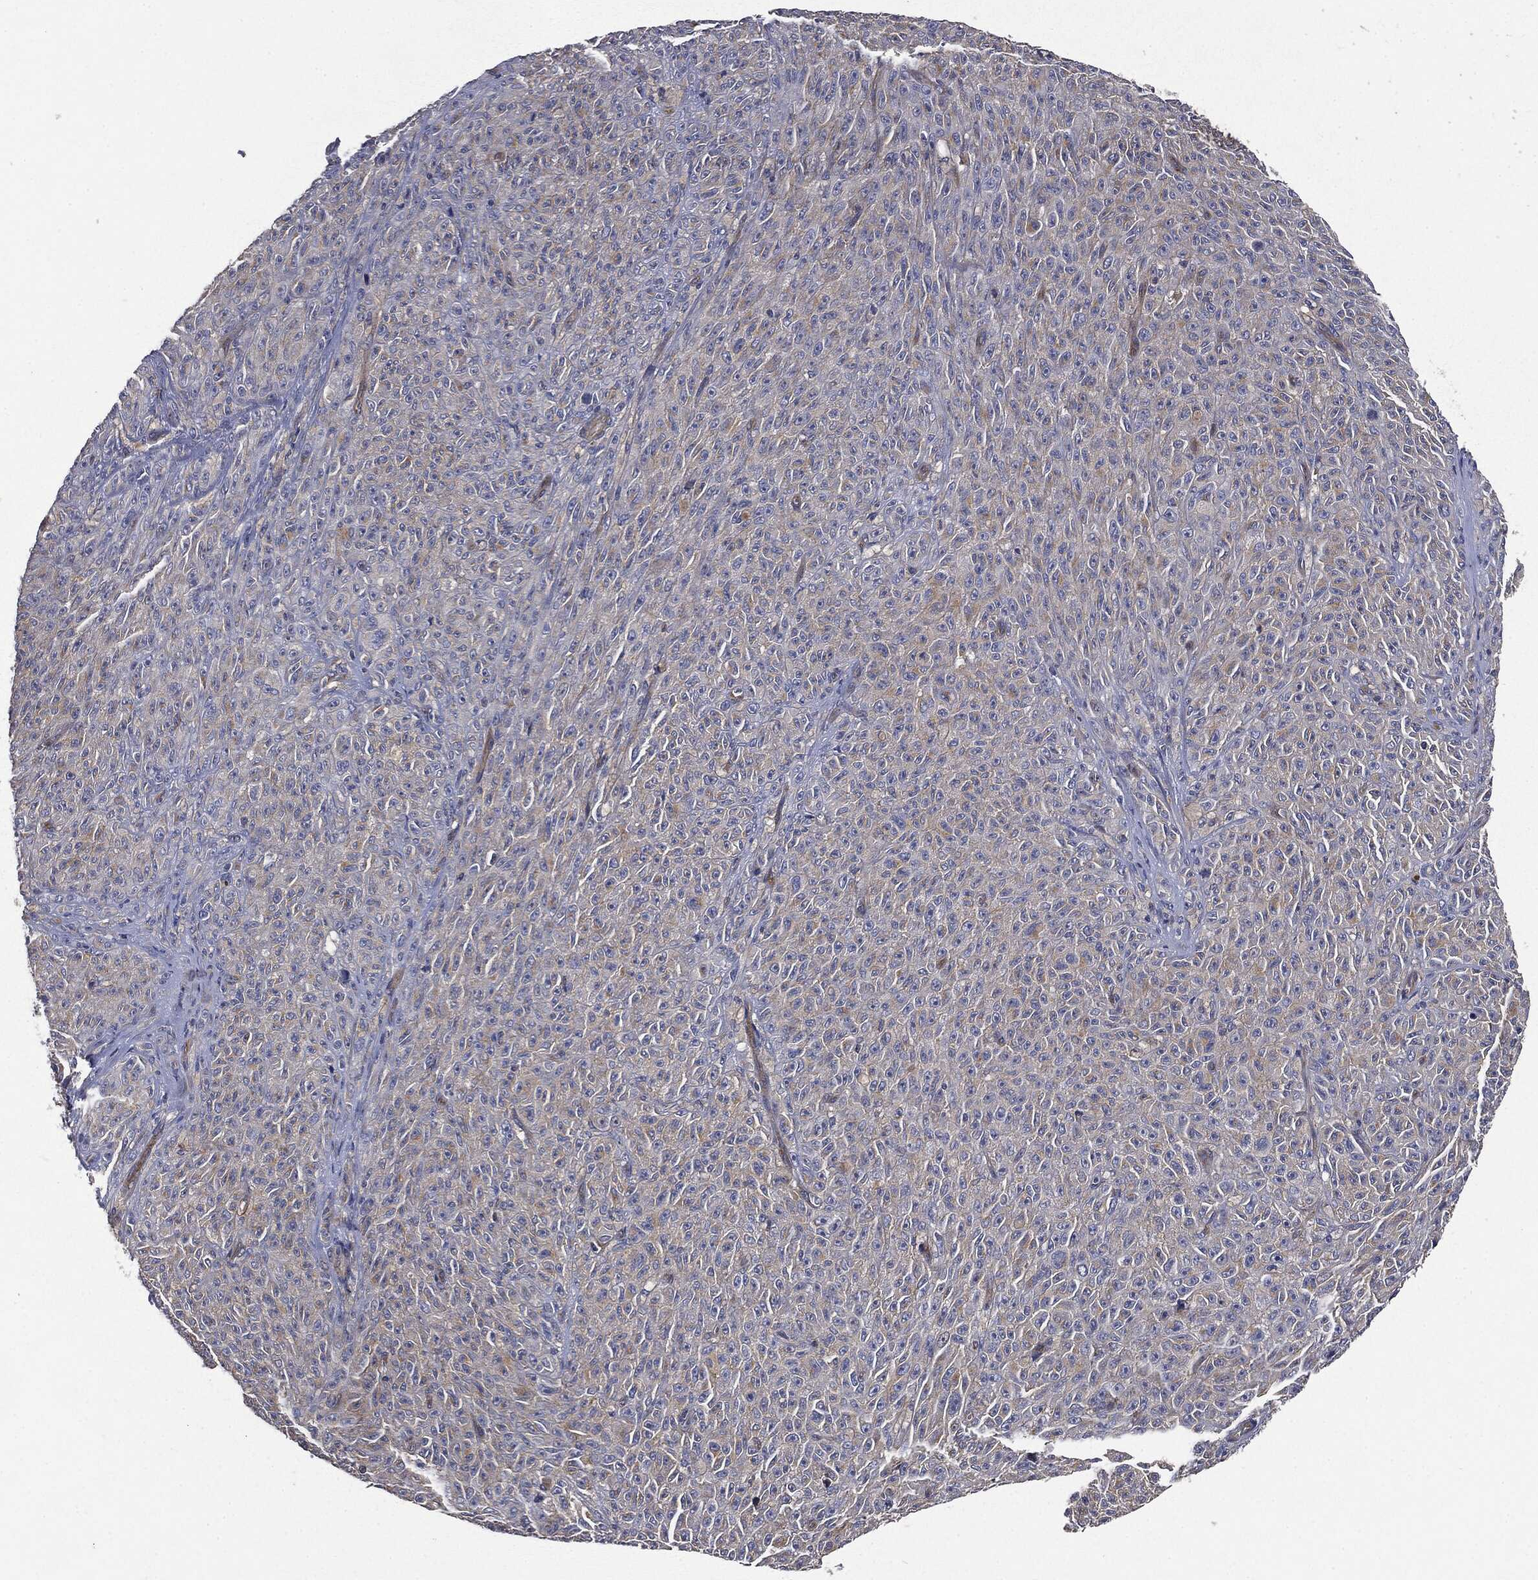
{"staining": {"intensity": "weak", "quantity": "<25%", "location": "cytoplasmic/membranous"}, "tissue": "melanoma", "cell_type": "Tumor cells", "image_type": "cancer", "snomed": [{"axis": "morphology", "description": "Malignant melanoma, NOS"}, {"axis": "topography", "description": "Skin"}], "caption": "This is an IHC image of melanoma. There is no expression in tumor cells.", "gene": "EPS15L1", "patient": {"sex": "female", "age": 82}}